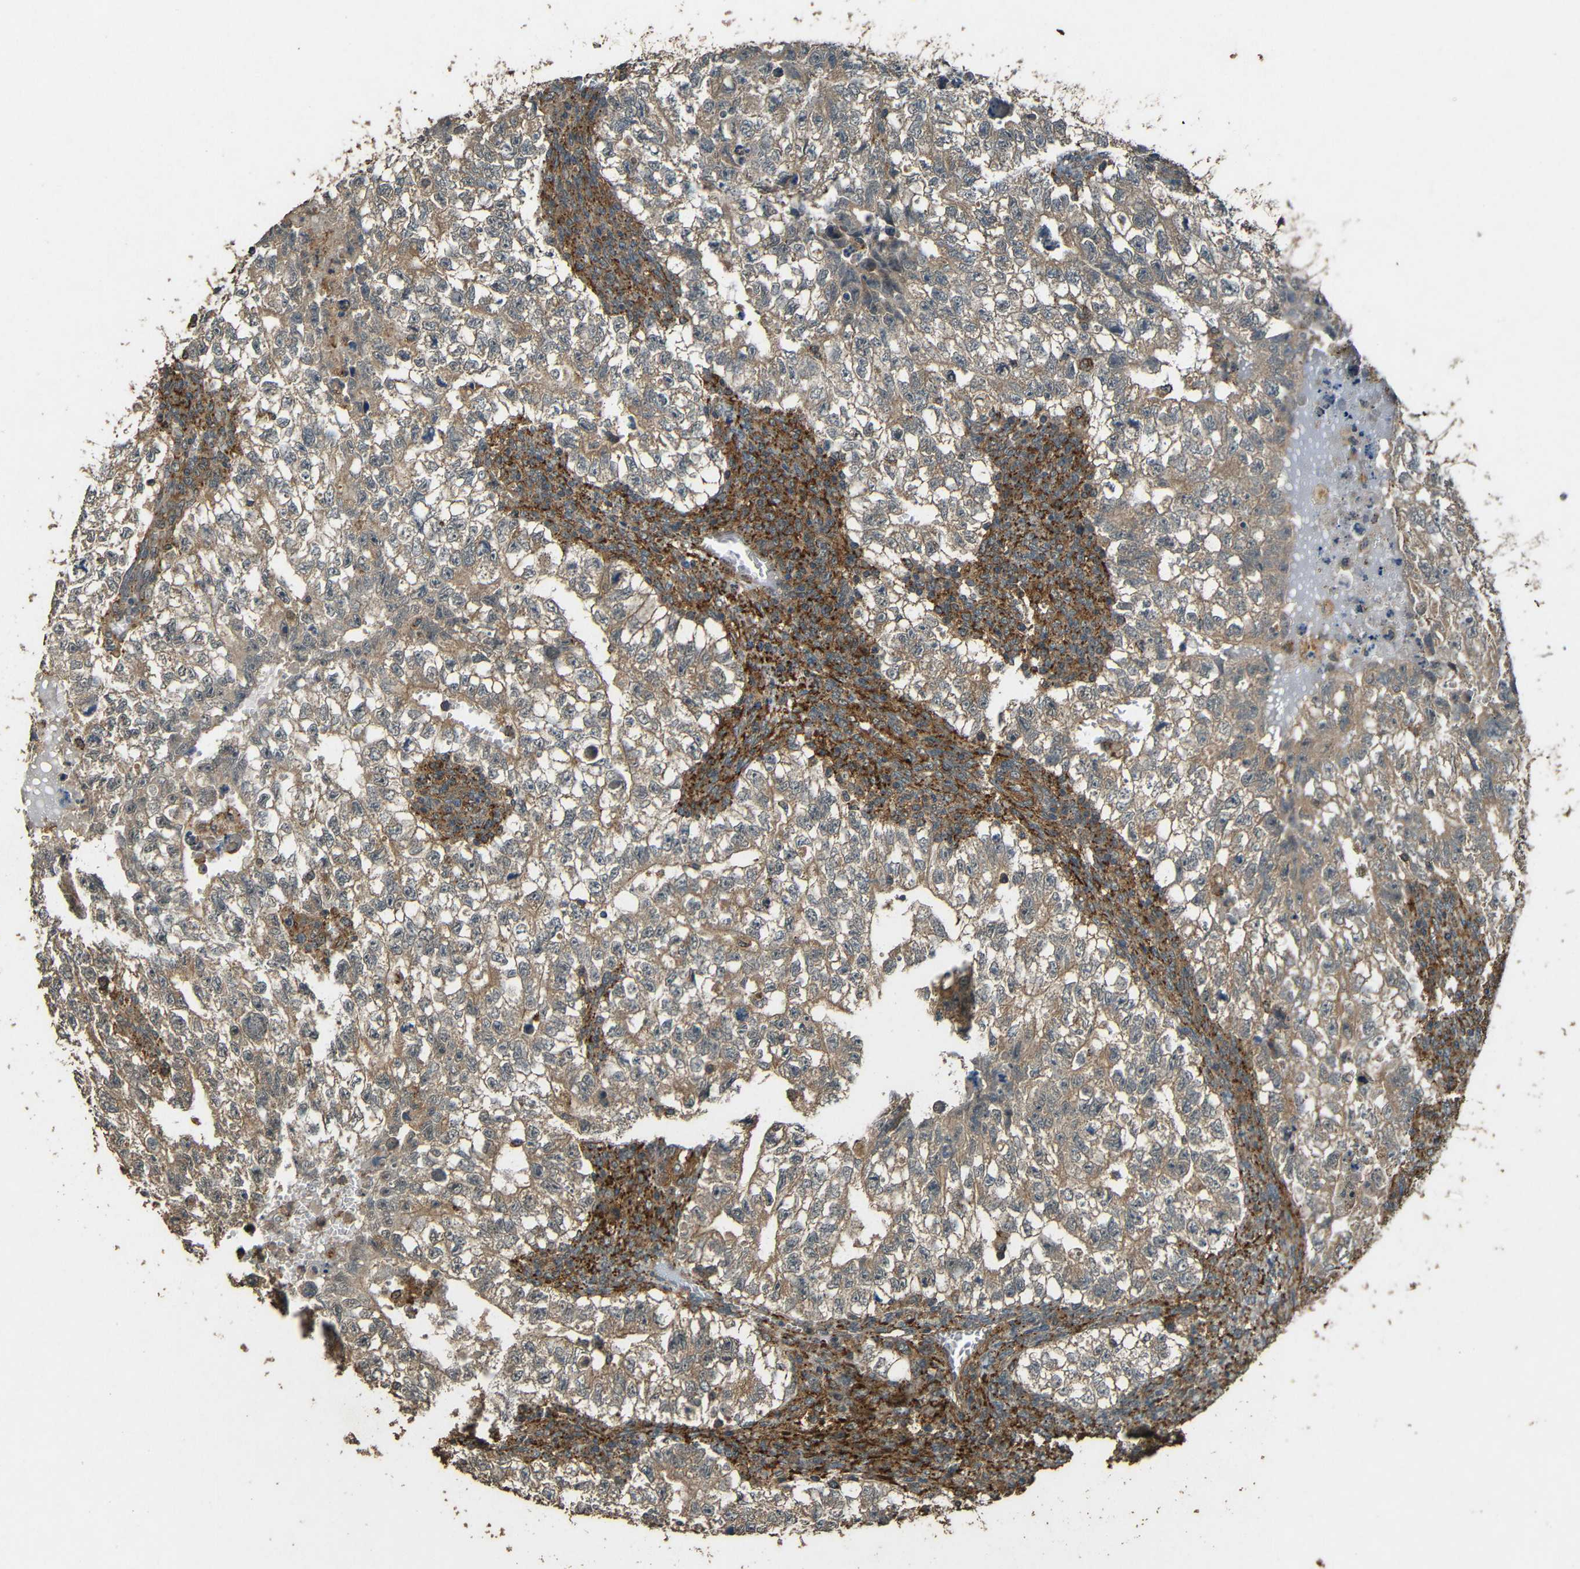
{"staining": {"intensity": "weak", "quantity": ">75%", "location": "cytoplasmic/membranous"}, "tissue": "testis cancer", "cell_type": "Tumor cells", "image_type": "cancer", "snomed": [{"axis": "morphology", "description": "Seminoma, NOS"}, {"axis": "morphology", "description": "Carcinoma, Embryonal, NOS"}, {"axis": "topography", "description": "Testis"}], "caption": "Immunohistochemical staining of human testis seminoma displays low levels of weak cytoplasmic/membranous protein positivity in about >75% of tumor cells.", "gene": "PDE5A", "patient": {"sex": "male", "age": 38}}